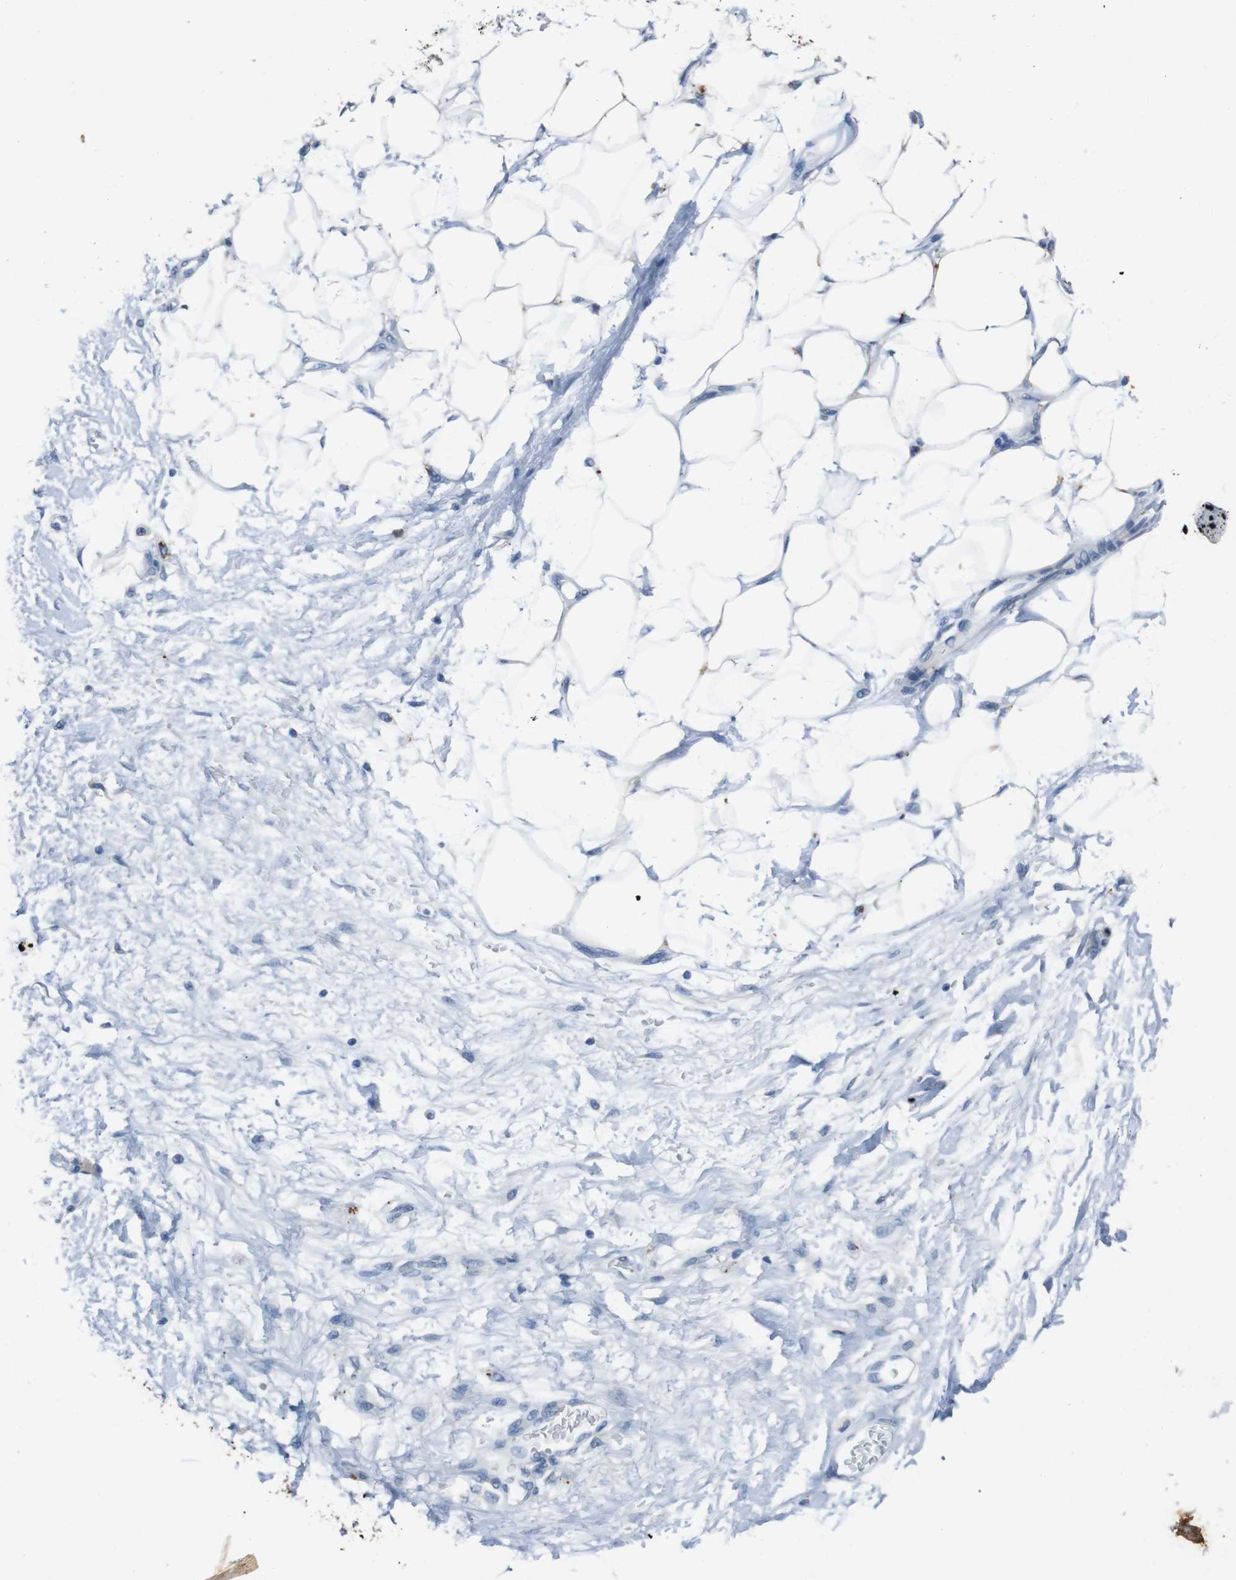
{"staining": {"intensity": "negative", "quantity": "none", "location": "none"}, "tissue": "adipose tissue", "cell_type": "Adipocytes", "image_type": "normal", "snomed": [{"axis": "morphology", "description": "Normal tissue, NOS"}, {"axis": "morphology", "description": "Urothelial carcinoma, High grade"}, {"axis": "topography", "description": "Vascular tissue"}, {"axis": "topography", "description": "Urinary bladder"}], "caption": "Photomicrograph shows no protein positivity in adipocytes of unremarkable adipose tissue.", "gene": "STBD1", "patient": {"sex": "female", "age": 56}}